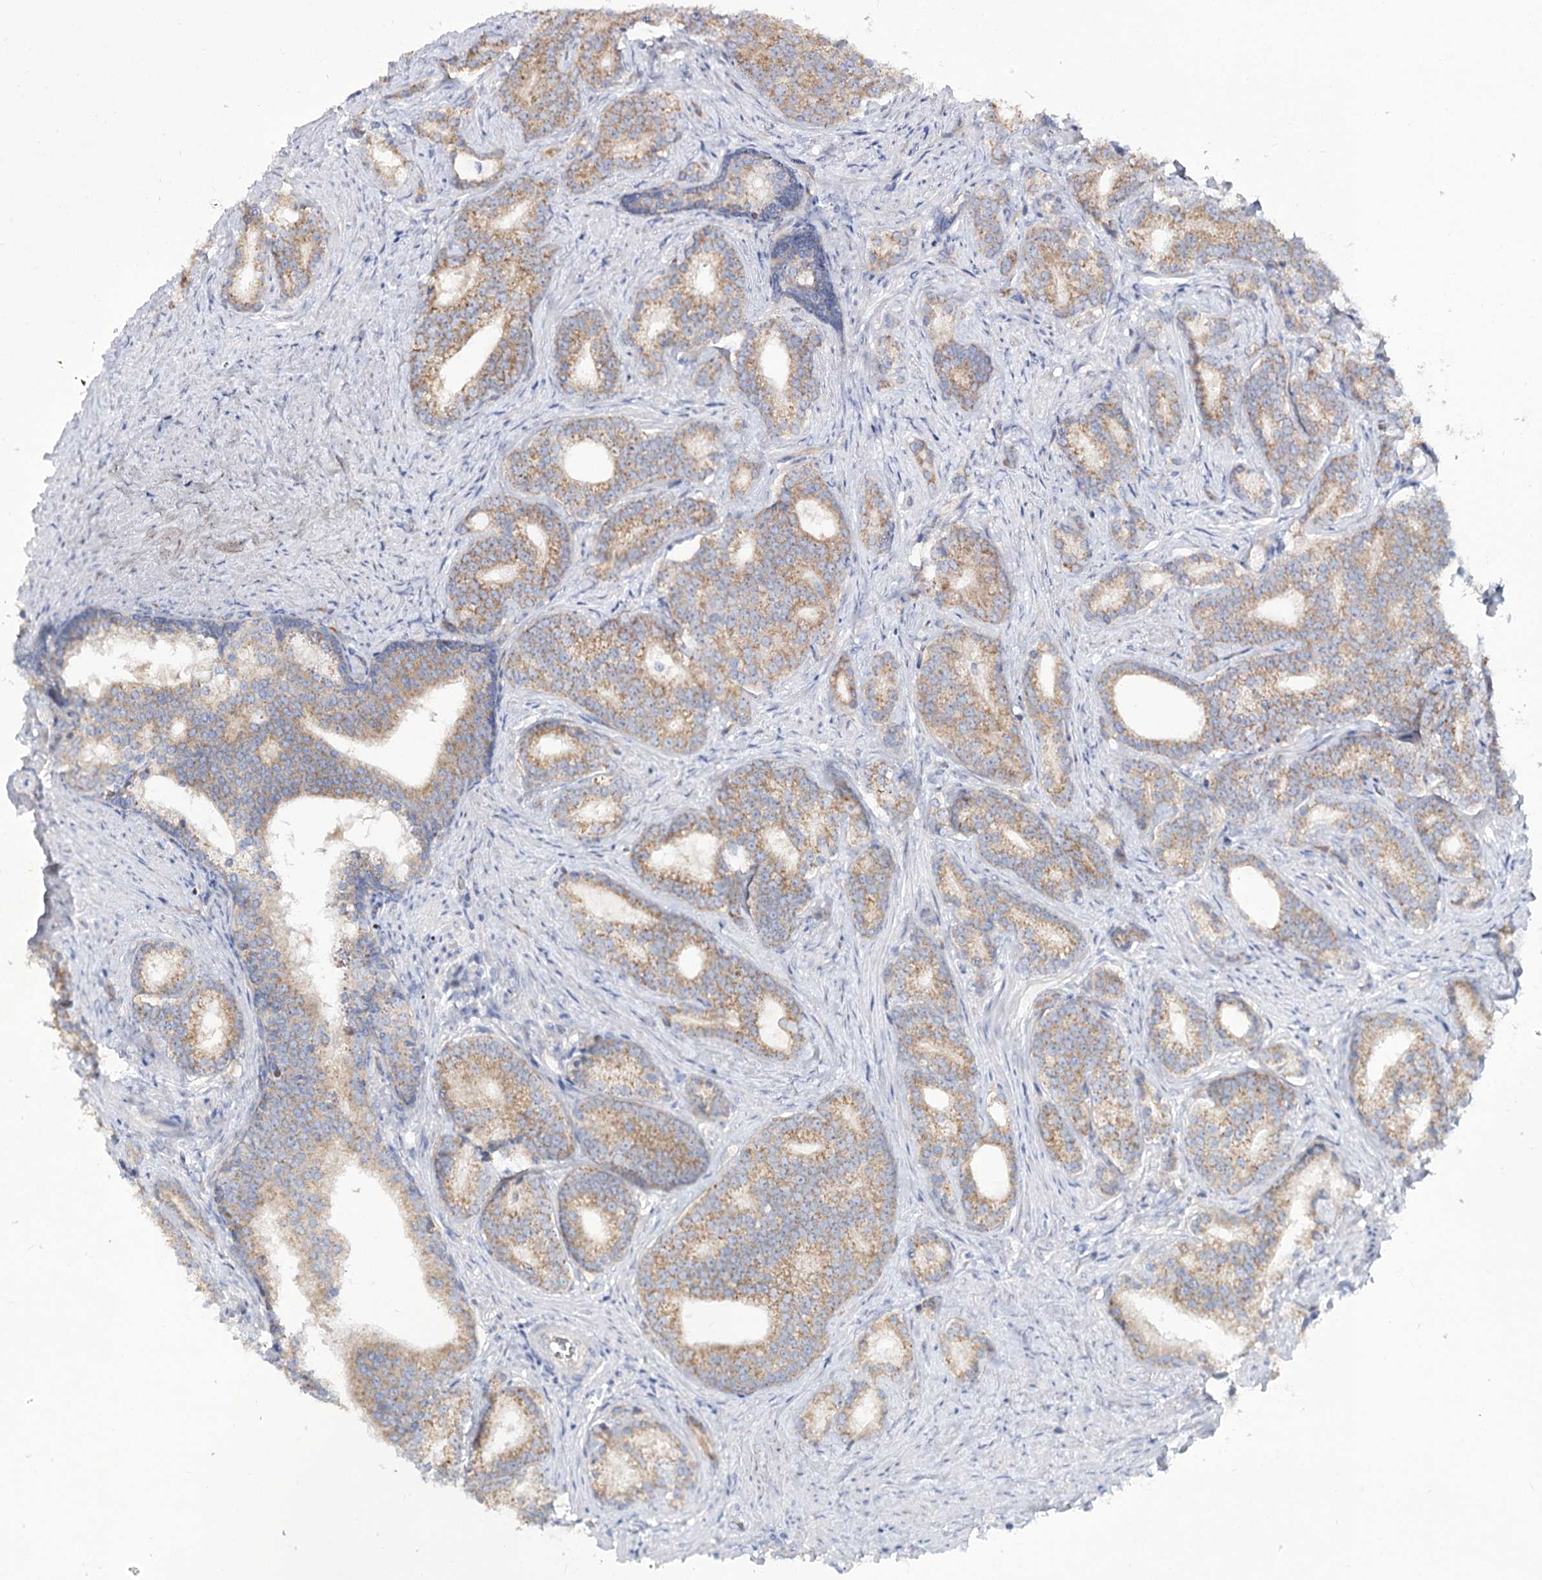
{"staining": {"intensity": "moderate", "quantity": ">75%", "location": "cytoplasmic/membranous"}, "tissue": "prostate cancer", "cell_type": "Tumor cells", "image_type": "cancer", "snomed": [{"axis": "morphology", "description": "Adenocarcinoma, Low grade"}, {"axis": "topography", "description": "Prostate"}], "caption": "Protein positivity by IHC demonstrates moderate cytoplasmic/membranous positivity in about >75% of tumor cells in prostate adenocarcinoma (low-grade).", "gene": "SUOX", "patient": {"sex": "male", "age": 71}}